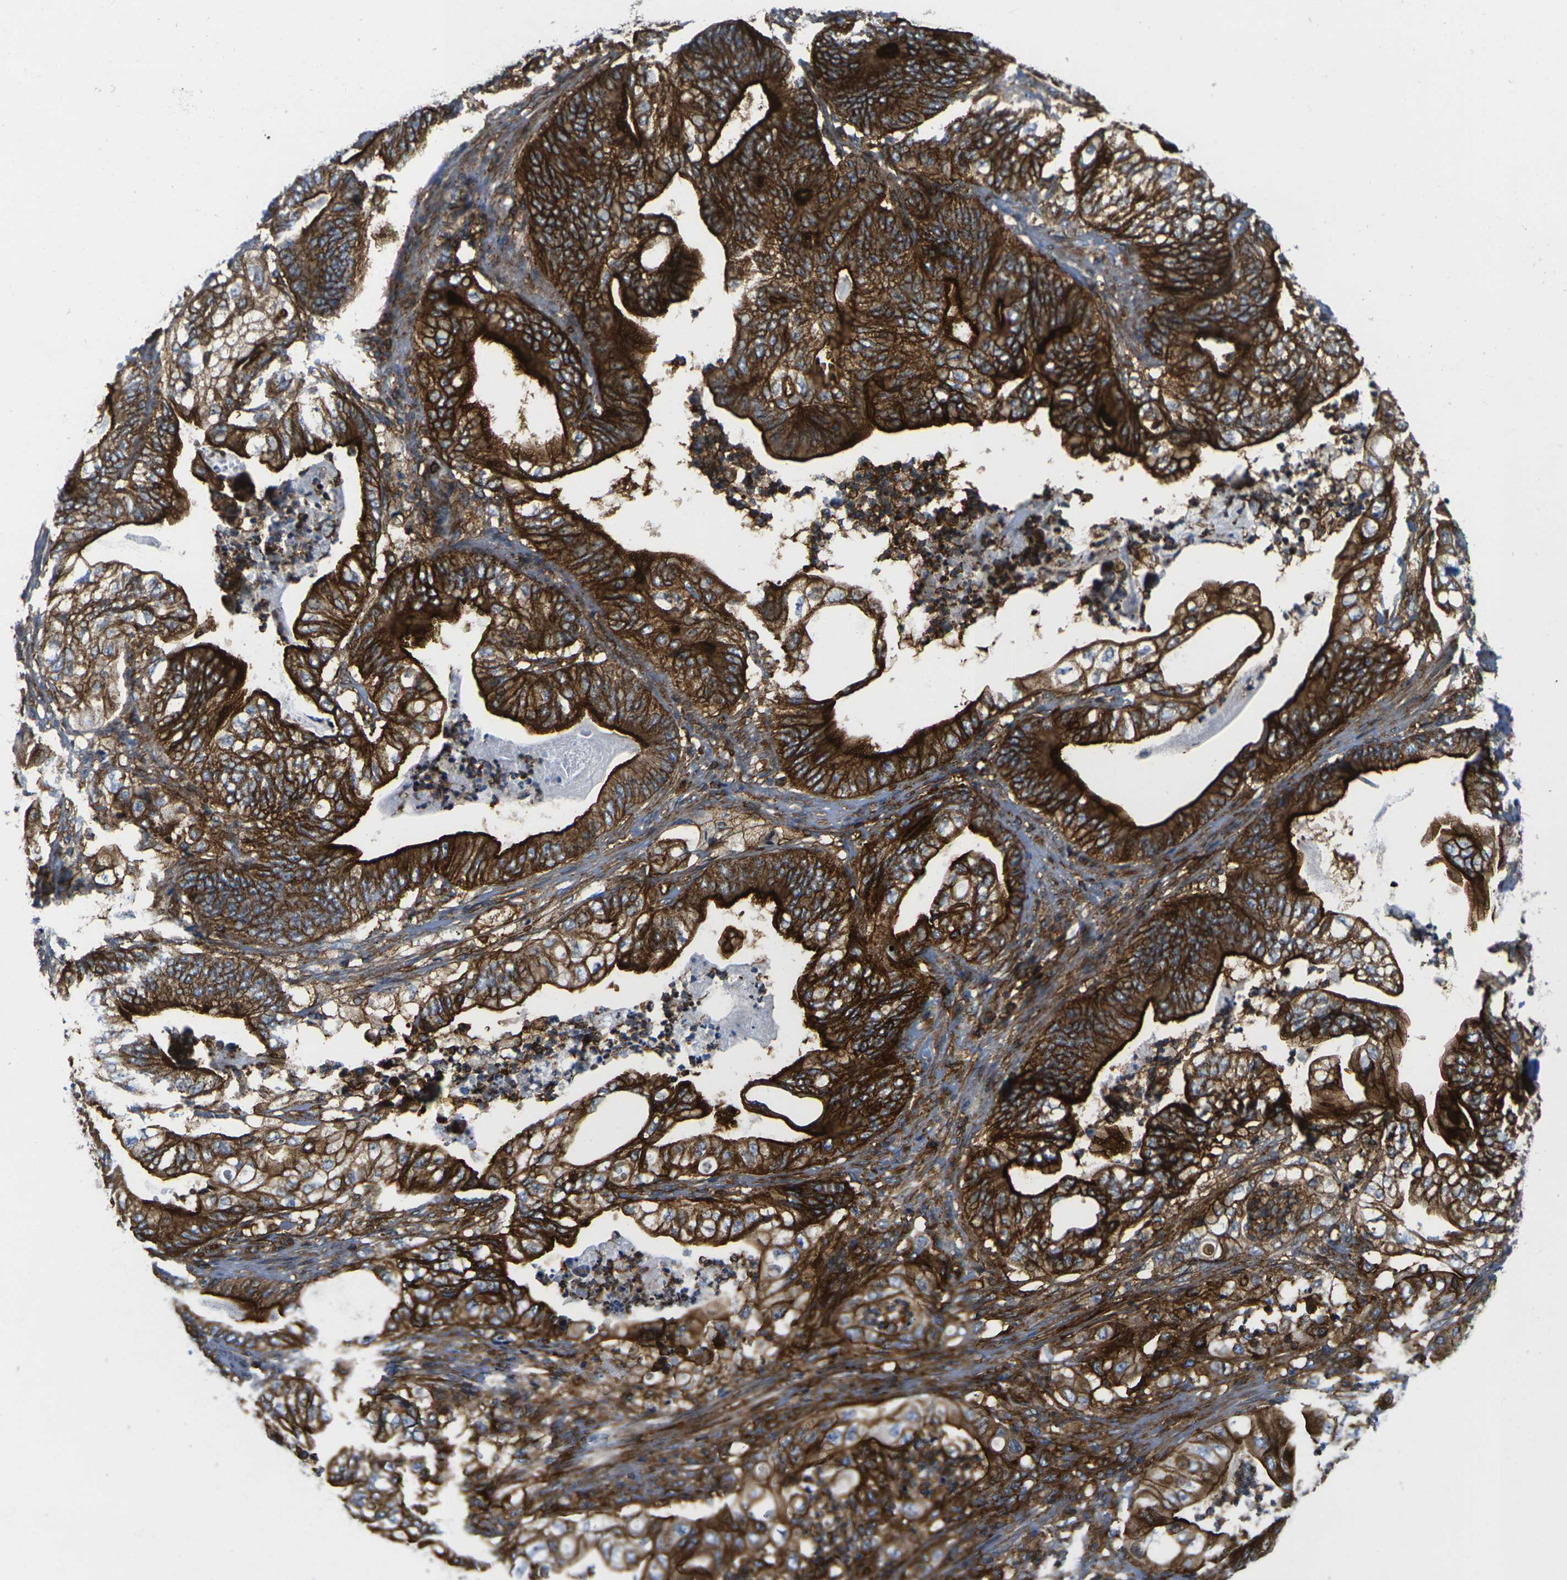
{"staining": {"intensity": "strong", "quantity": ">75%", "location": "cytoplasmic/membranous"}, "tissue": "stomach cancer", "cell_type": "Tumor cells", "image_type": "cancer", "snomed": [{"axis": "morphology", "description": "Adenocarcinoma, NOS"}, {"axis": "topography", "description": "Stomach"}], "caption": "Immunohistochemical staining of human adenocarcinoma (stomach) shows strong cytoplasmic/membranous protein staining in approximately >75% of tumor cells. The staining was performed using DAB to visualize the protein expression in brown, while the nuclei were stained in blue with hematoxylin (Magnification: 20x).", "gene": "IQGAP1", "patient": {"sex": "female", "age": 73}}